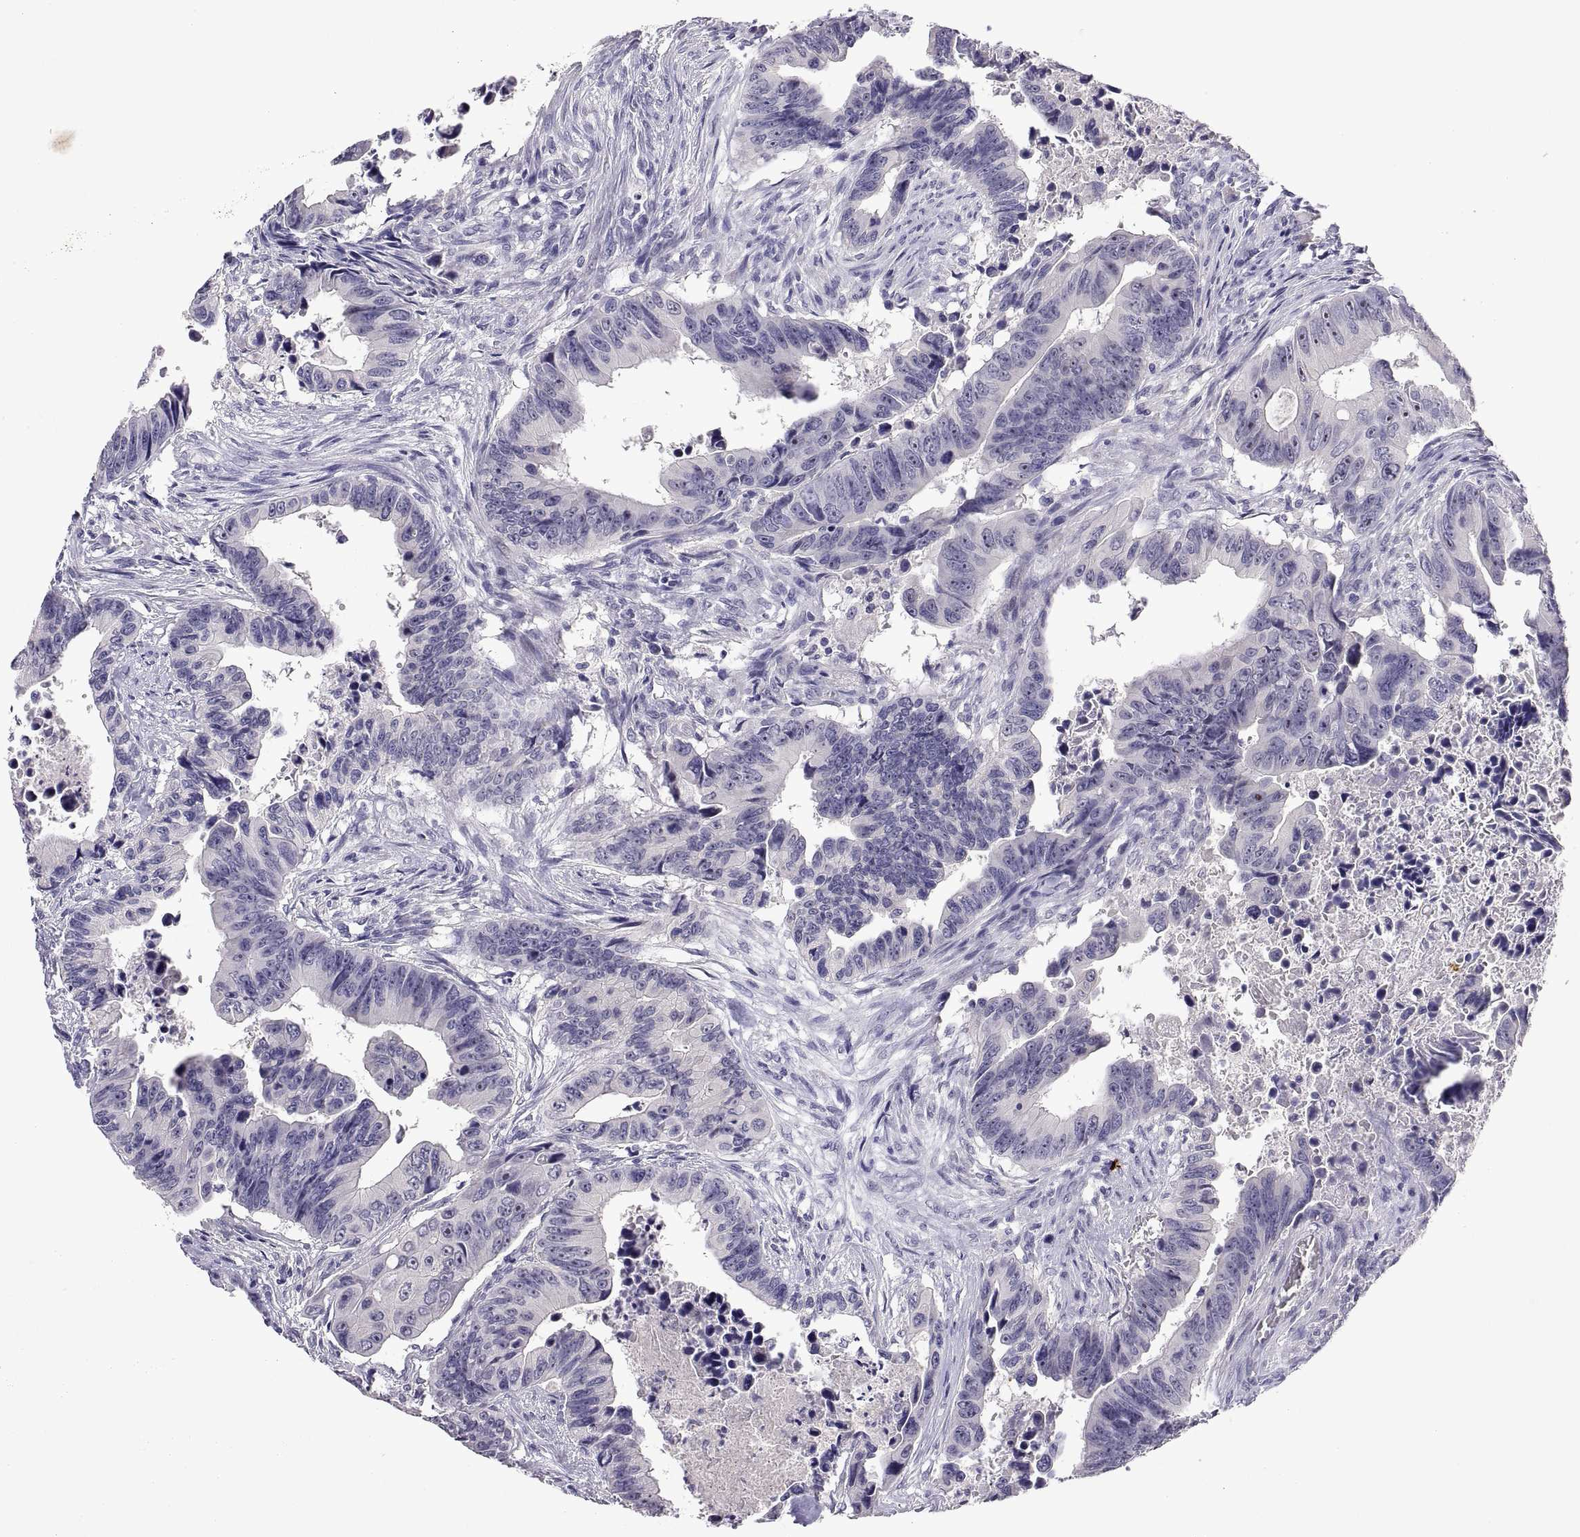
{"staining": {"intensity": "negative", "quantity": "none", "location": "none"}, "tissue": "colorectal cancer", "cell_type": "Tumor cells", "image_type": "cancer", "snomed": [{"axis": "morphology", "description": "Adenocarcinoma, NOS"}, {"axis": "topography", "description": "Colon"}], "caption": "This is an immunohistochemistry (IHC) image of colorectal cancer (adenocarcinoma). There is no staining in tumor cells.", "gene": "MS4A1", "patient": {"sex": "female", "age": 87}}